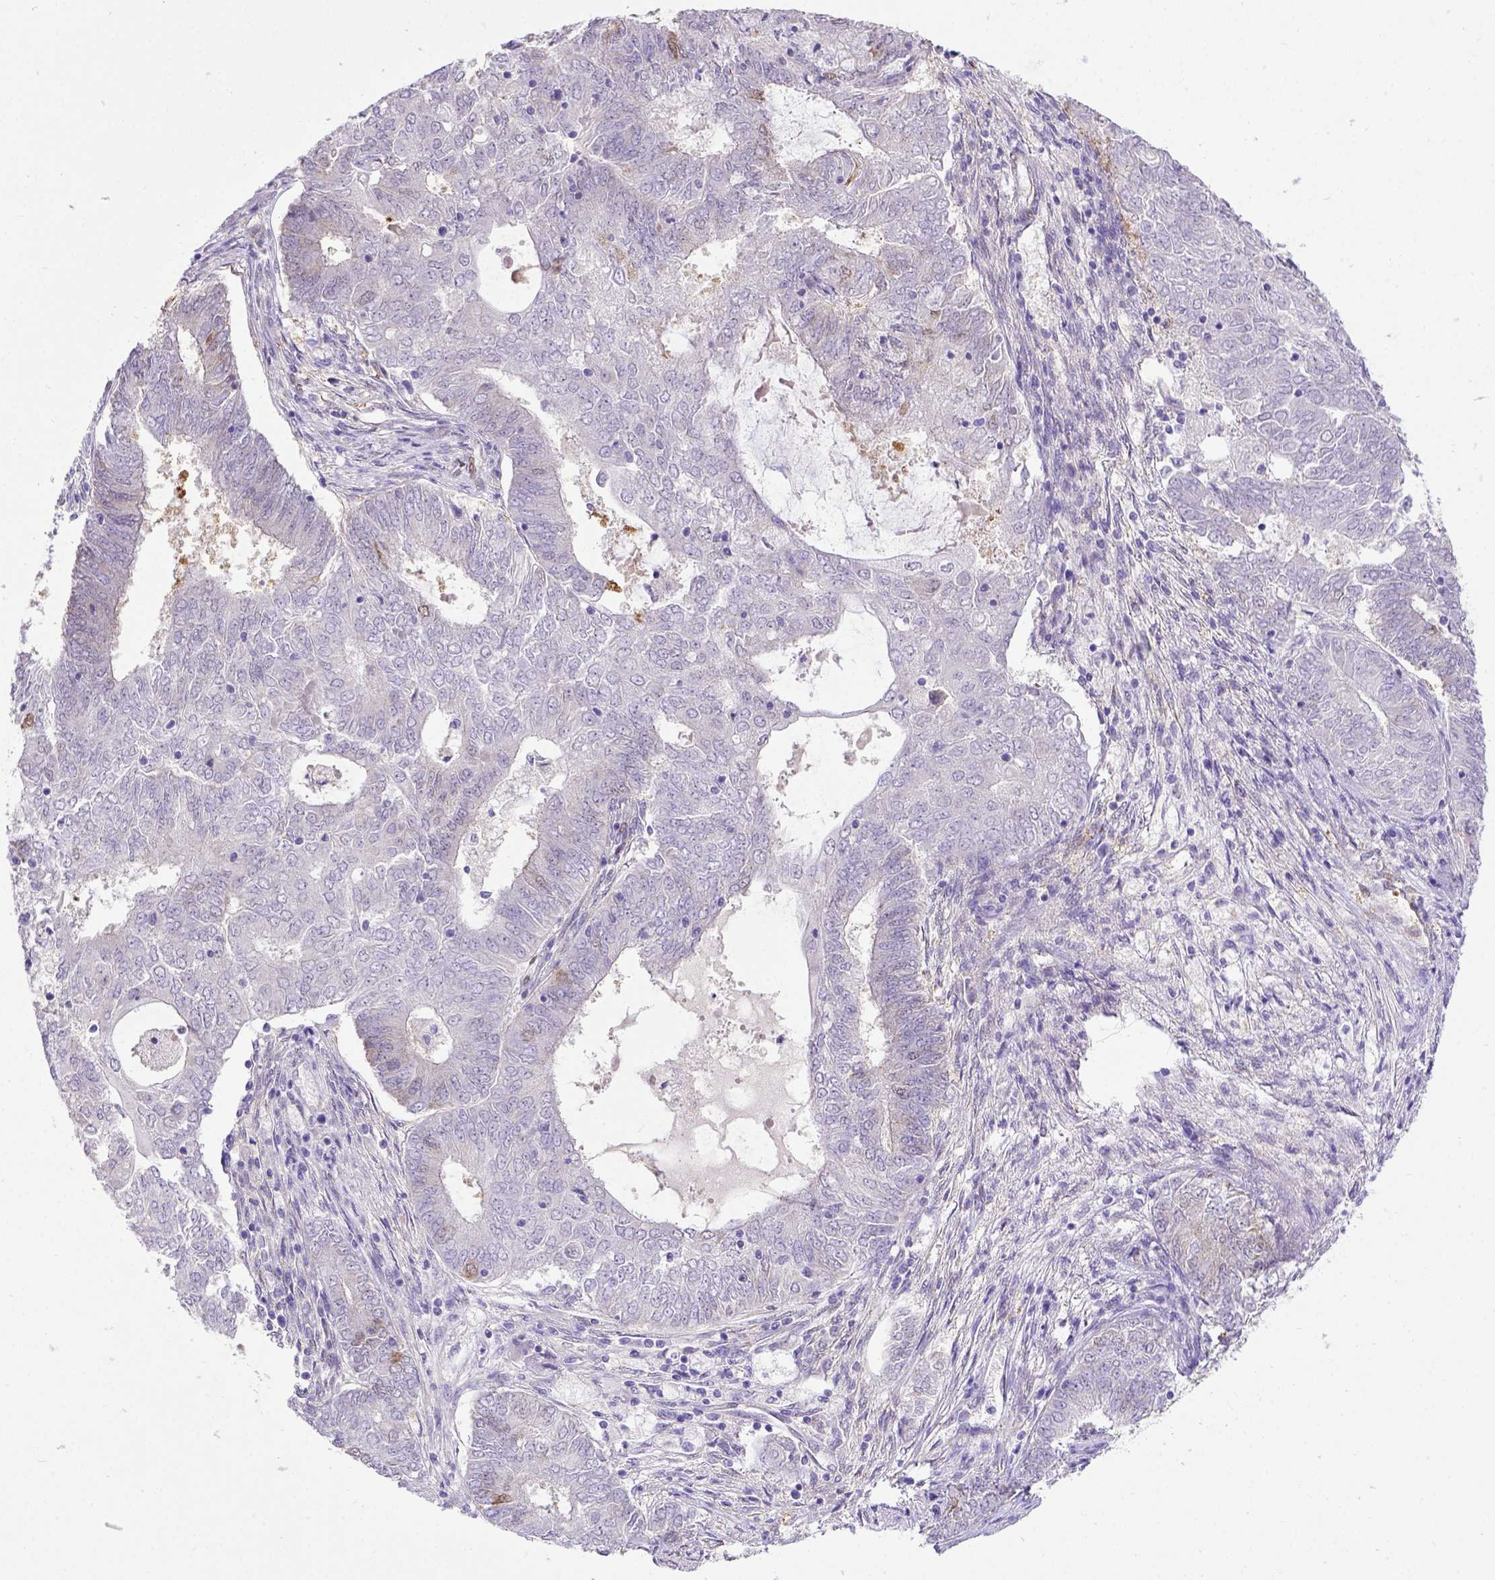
{"staining": {"intensity": "negative", "quantity": "none", "location": "none"}, "tissue": "endometrial cancer", "cell_type": "Tumor cells", "image_type": "cancer", "snomed": [{"axis": "morphology", "description": "Adenocarcinoma, NOS"}, {"axis": "topography", "description": "Endometrium"}], "caption": "Endometrial cancer was stained to show a protein in brown. There is no significant positivity in tumor cells.", "gene": "BTN1A1", "patient": {"sex": "female", "age": 62}}